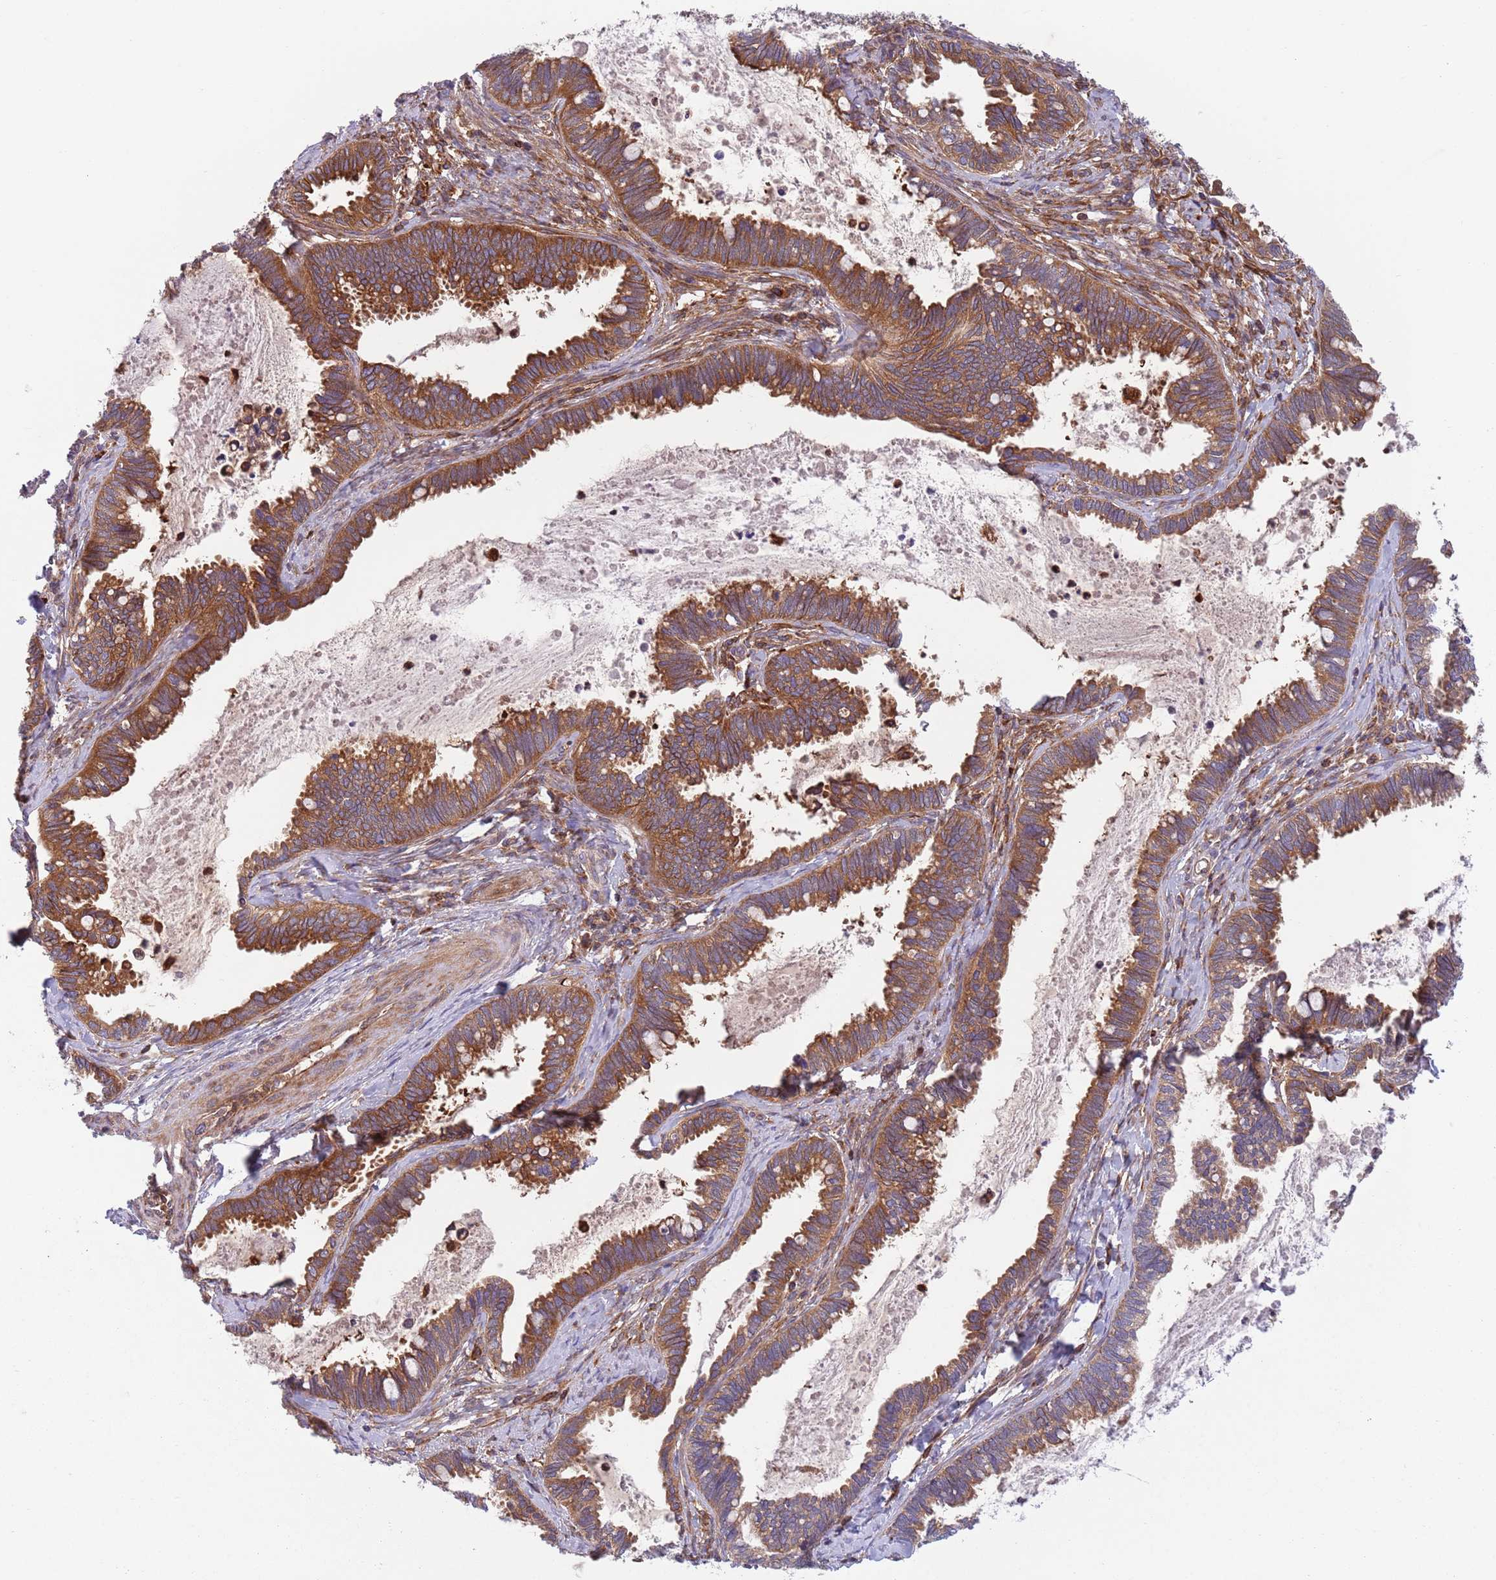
{"staining": {"intensity": "strong", "quantity": ">75%", "location": "cytoplasmic/membranous"}, "tissue": "cervical cancer", "cell_type": "Tumor cells", "image_type": "cancer", "snomed": [{"axis": "morphology", "description": "Adenocarcinoma, NOS"}, {"axis": "topography", "description": "Cervix"}], "caption": "Immunohistochemical staining of human cervical cancer (adenocarcinoma) demonstrates high levels of strong cytoplasmic/membranous expression in approximately >75% of tumor cells. (IHC, brightfield microscopy, high magnification).", "gene": "ZMYM5", "patient": {"sex": "female", "age": 37}}